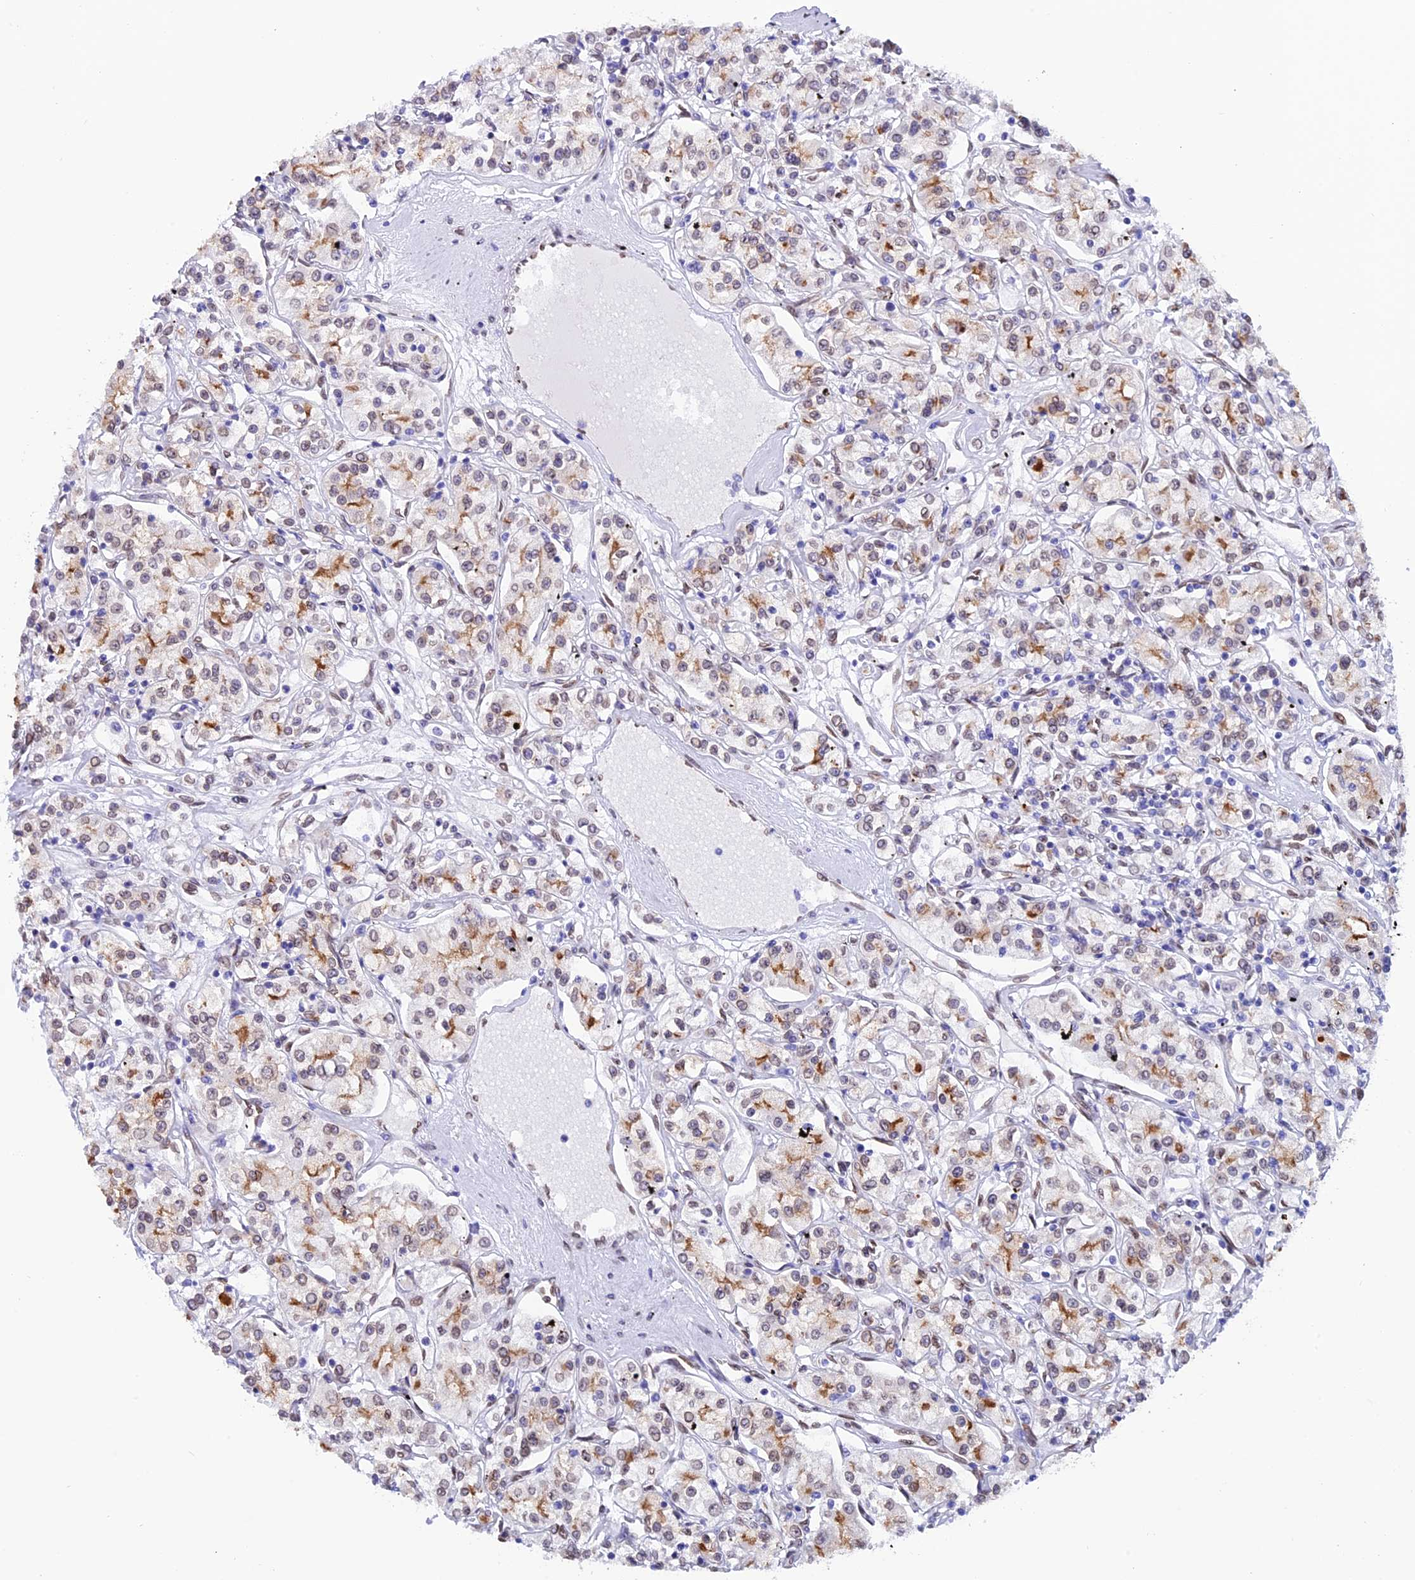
{"staining": {"intensity": "weak", "quantity": "25%-75%", "location": "cytoplasmic/membranous,nuclear"}, "tissue": "renal cancer", "cell_type": "Tumor cells", "image_type": "cancer", "snomed": [{"axis": "morphology", "description": "Adenocarcinoma, NOS"}, {"axis": "topography", "description": "Kidney"}], "caption": "Immunohistochemistry micrograph of renal adenocarcinoma stained for a protein (brown), which displays low levels of weak cytoplasmic/membranous and nuclear staining in about 25%-75% of tumor cells.", "gene": "TMPRSS7", "patient": {"sex": "female", "age": 59}}